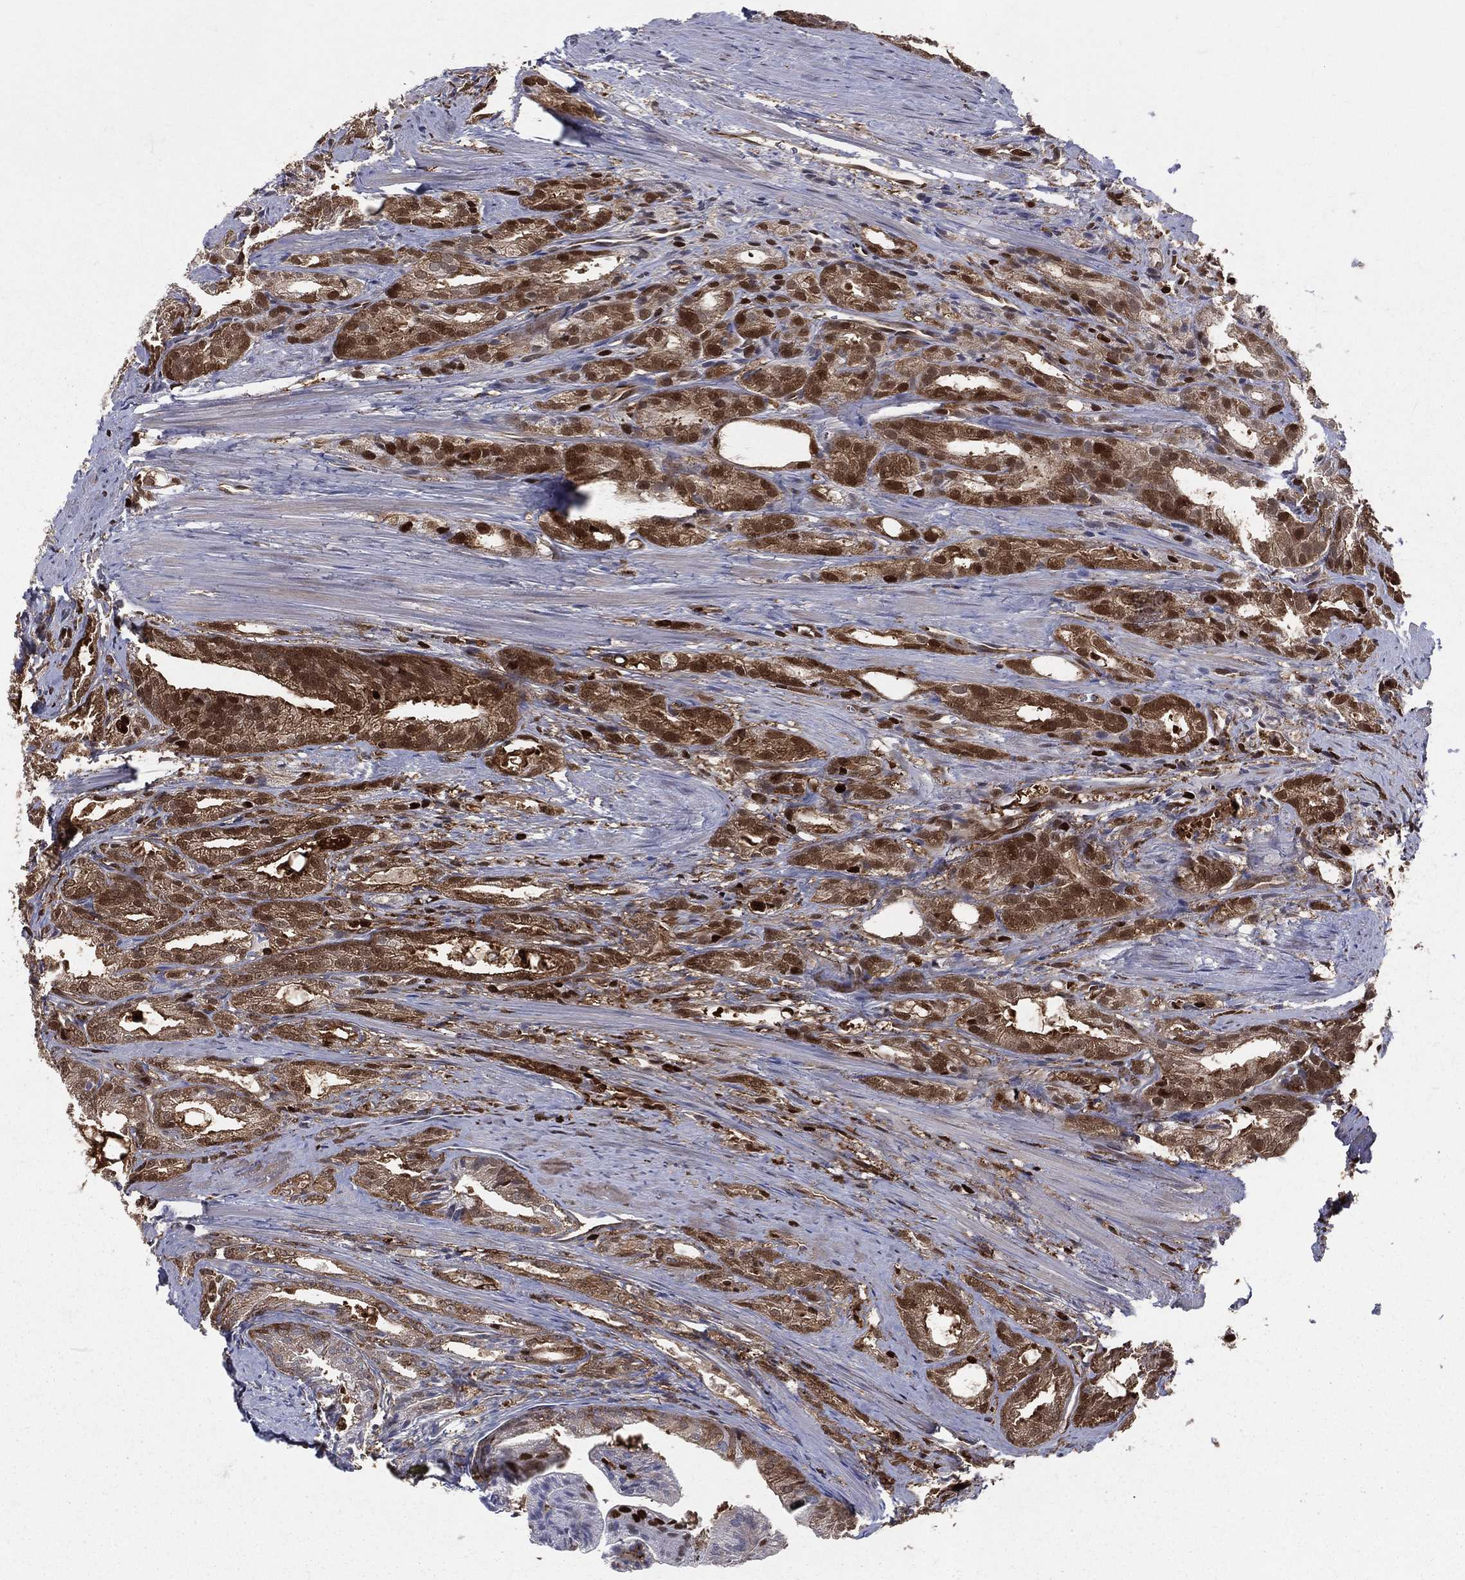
{"staining": {"intensity": "strong", "quantity": "25%-75%", "location": "cytoplasmic/membranous,nuclear"}, "tissue": "prostate cancer", "cell_type": "Tumor cells", "image_type": "cancer", "snomed": [{"axis": "morphology", "description": "Adenocarcinoma, NOS"}, {"axis": "morphology", "description": "Adenocarcinoma, High grade"}, {"axis": "topography", "description": "Prostate"}], "caption": "There is high levels of strong cytoplasmic/membranous and nuclear expression in tumor cells of adenocarcinoma (prostate), as demonstrated by immunohistochemical staining (brown color).", "gene": "ENO1", "patient": {"sex": "male", "age": 70}}